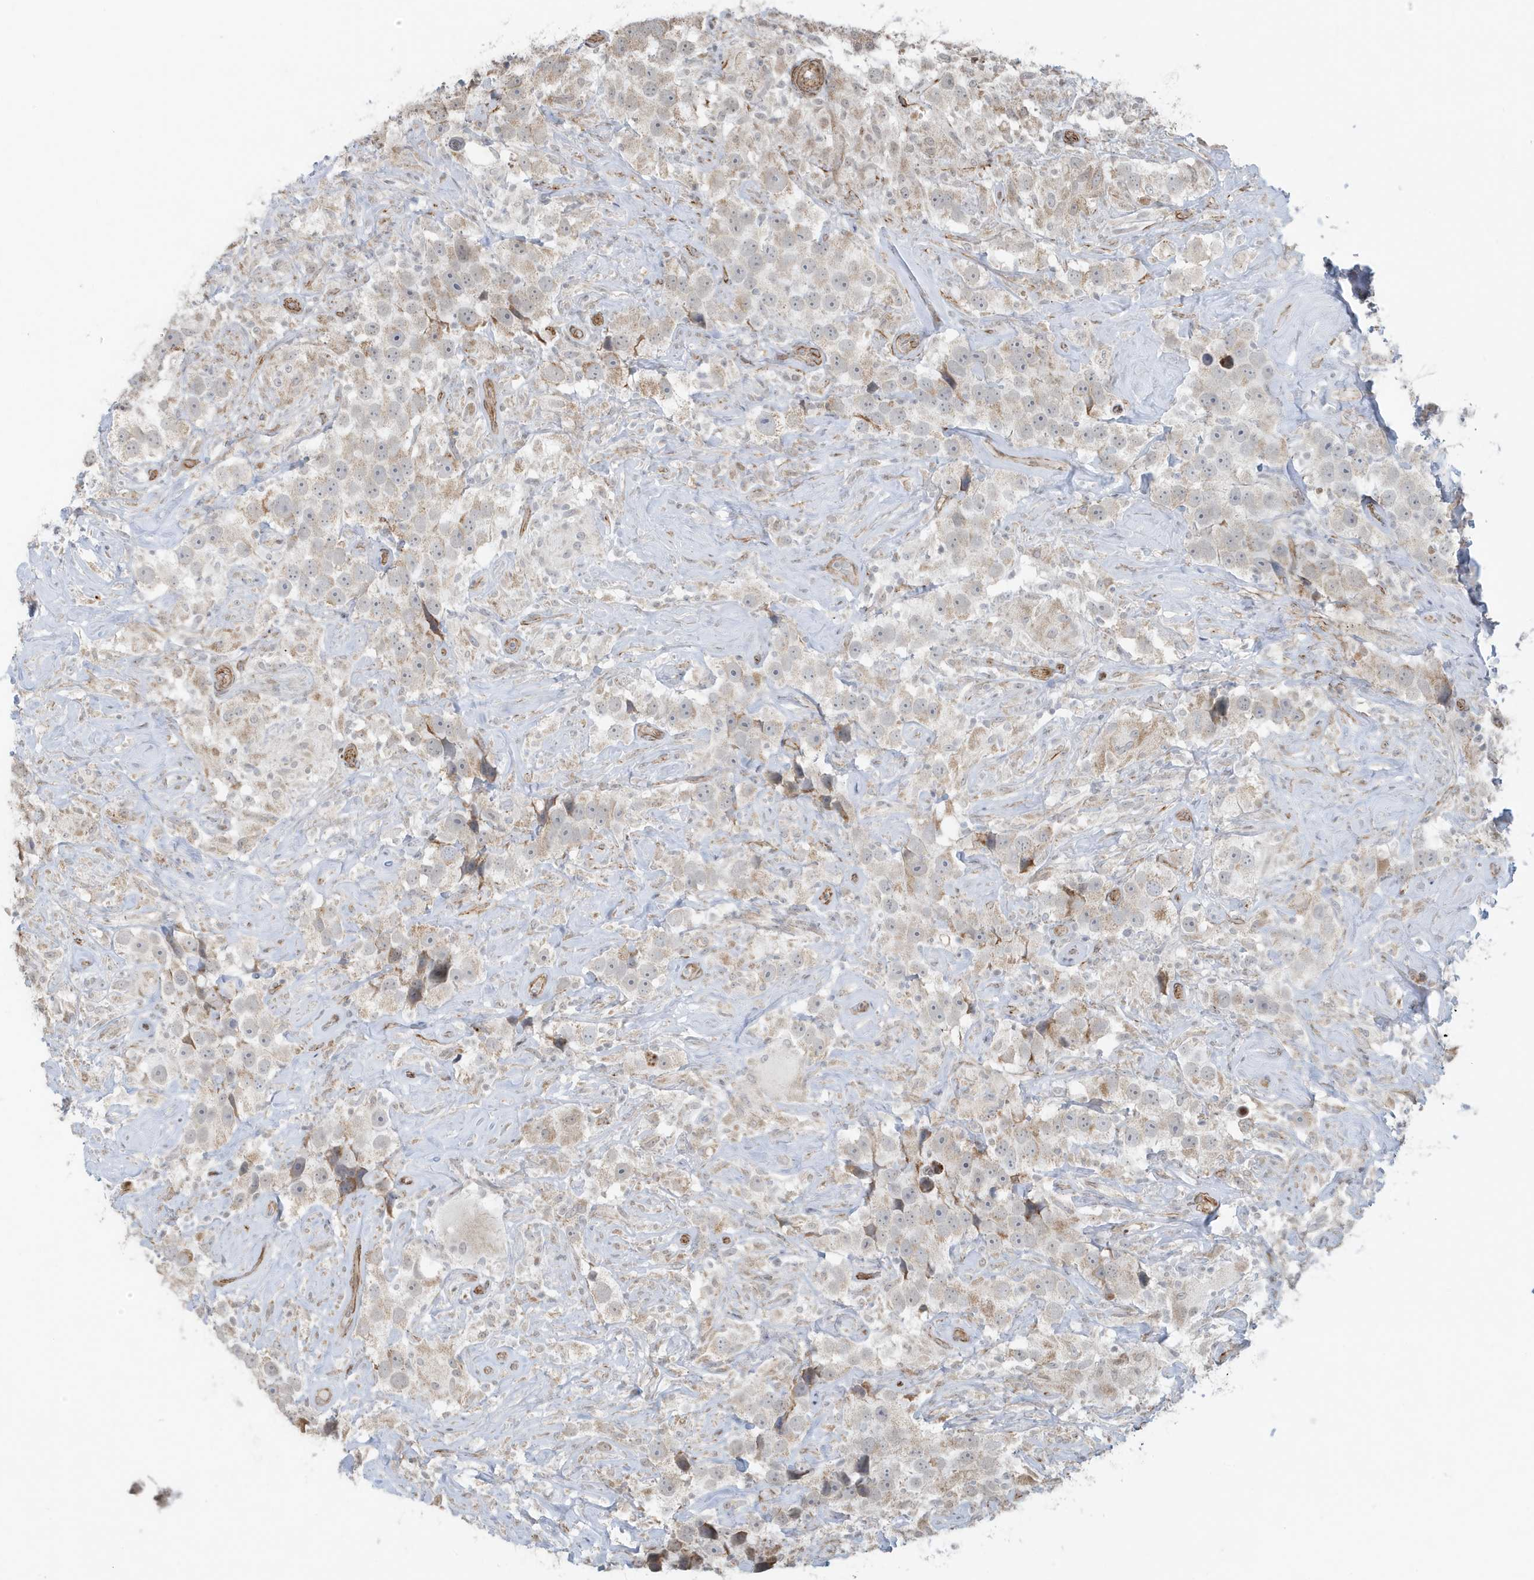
{"staining": {"intensity": "weak", "quantity": "<25%", "location": "cytoplasmic/membranous"}, "tissue": "testis cancer", "cell_type": "Tumor cells", "image_type": "cancer", "snomed": [{"axis": "morphology", "description": "Seminoma, NOS"}, {"axis": "topography", "description": "Testis"}], "caption": "The immunohistochemistry (IHC) histopathology image has no significant expression in tumor cells of testis seminoma tissue.", "gene": "CHCHD4", "patient": {"sex": "male", "age": 49}}